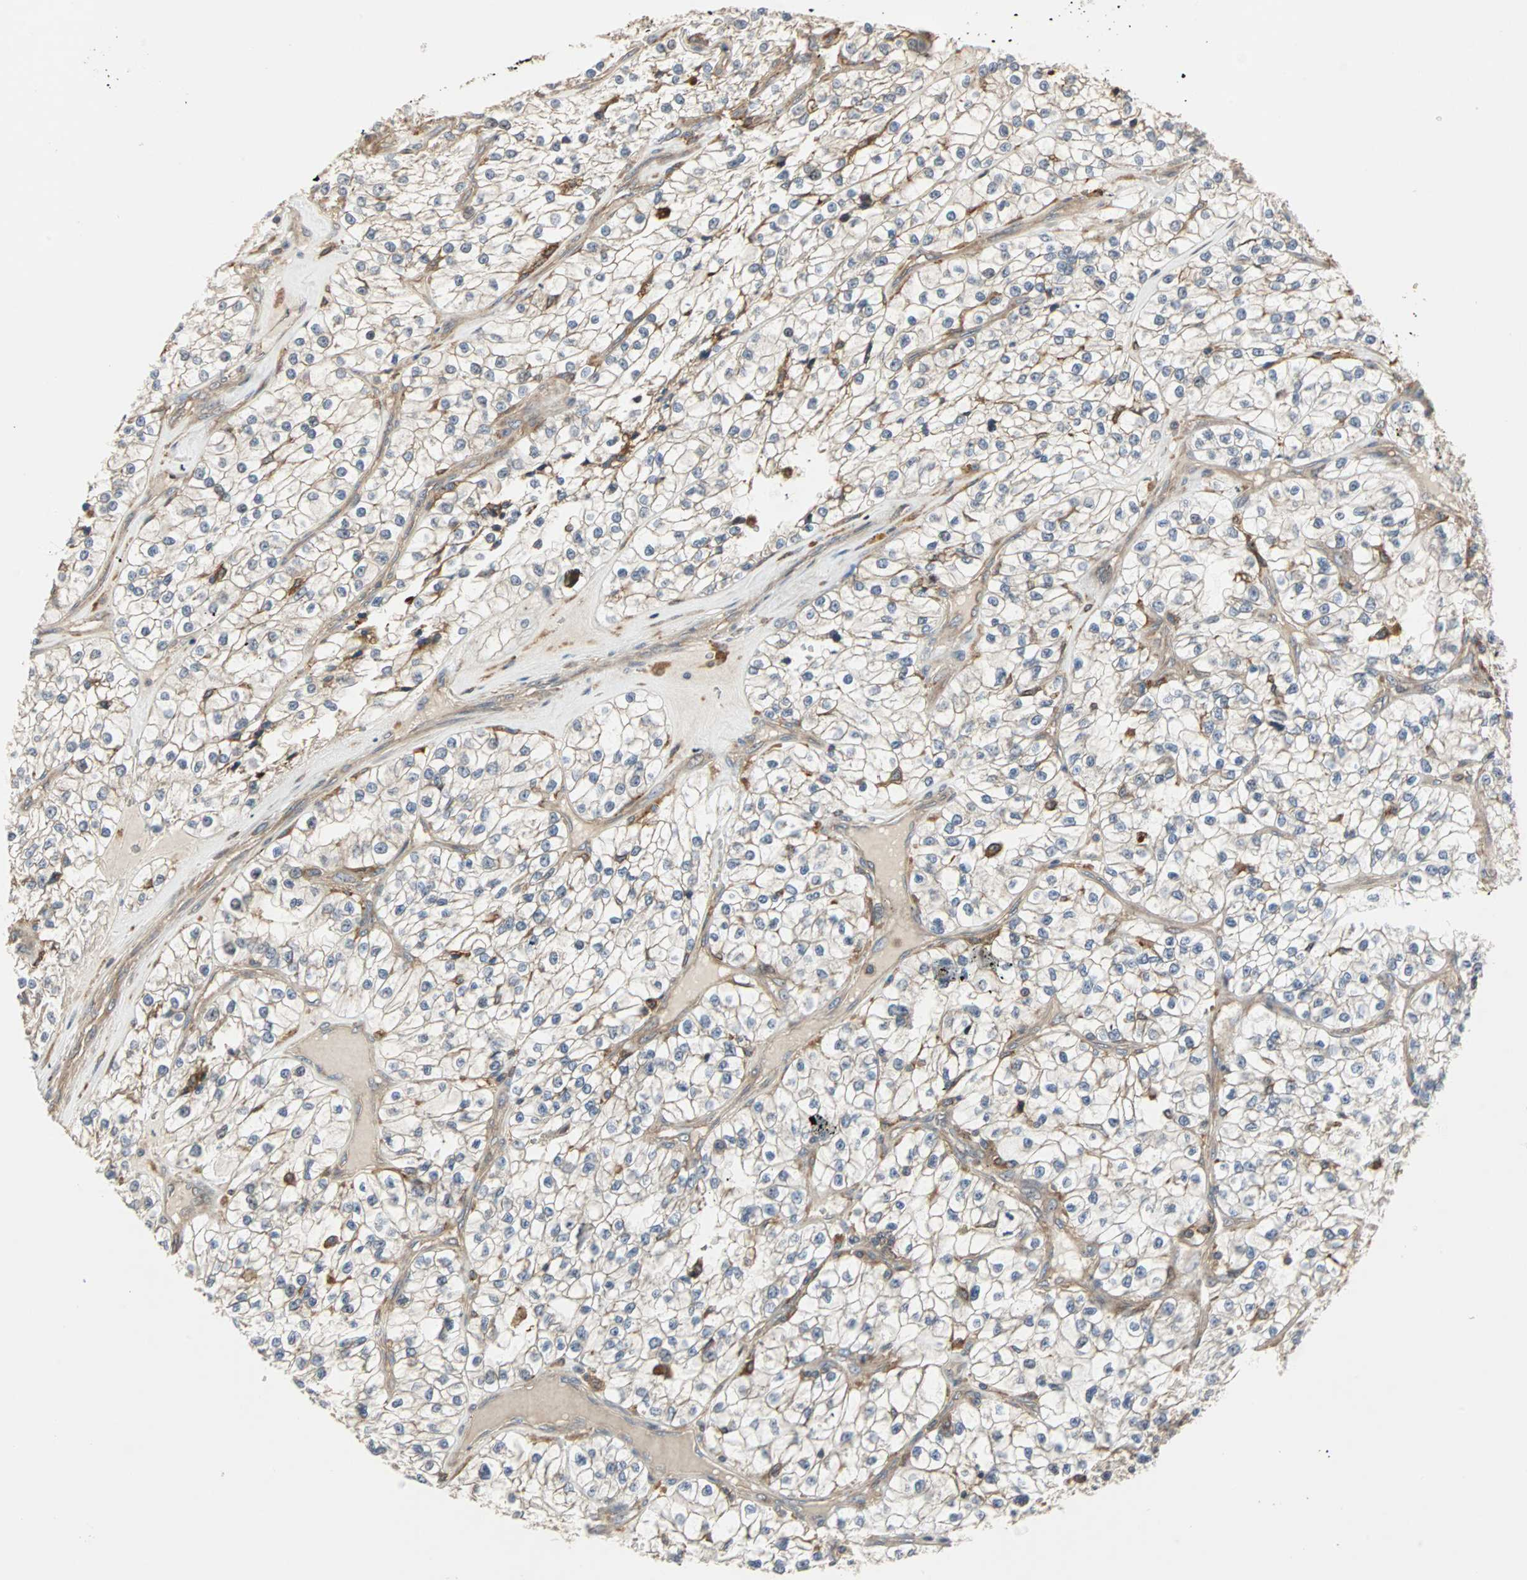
{"staining": {"intensity": "weak", "quantity": ">75%", "location": "cytoplasmic/membranous"}, "tissue": "renal cancer", "cell_type": "Tumor cells", "image_type": "cancer", "snomed": [{"axis": "morphology", "description": "Adenocarcinoma, NOS"}, {"axis": "topography", "description": "Kidney"}], "caption": "Renal cancer stained with a brown dye exhibits weak cytoplasmic/membranous positive expression in approximately >75% of tumor cells.", "gene": "GNAI2", "patient": {"sex": "female", "age": 57}}